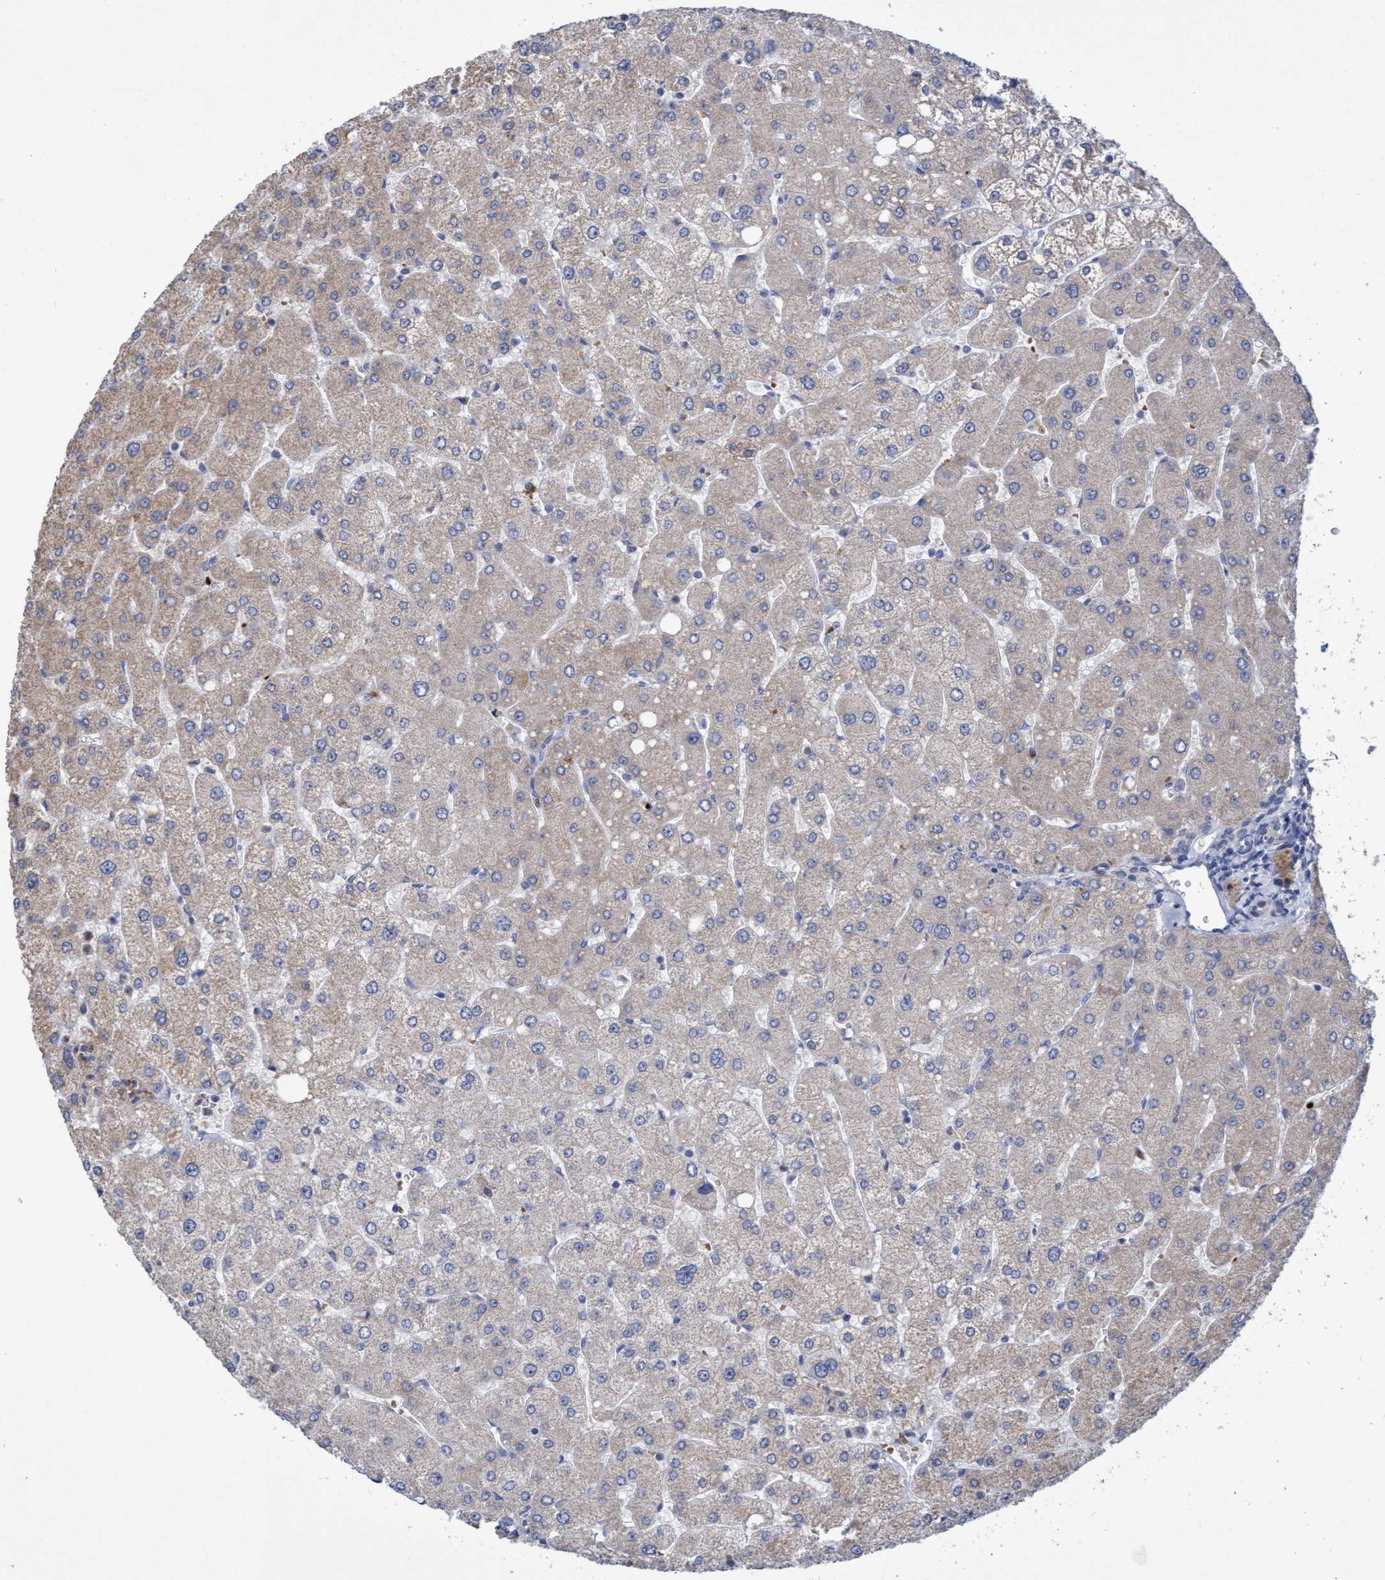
{"staining": {"intensity": "negative", "quantity": "none", "location": "none"}, "tissue": "liver", "cell_type": "Cholangiocytes", "image_type": "normal", "snomed": [{"axis": "morphology", "description": "Normal tissue, NOS"}, {"axis": "topography", "description": "Liver"}], "caption": "Immunohistochemistry (IHC) of normal liver shows no staining in cholangiocytes.", "gene": "SEMA4D", "patient": {"sex": "male", "age": 55}}